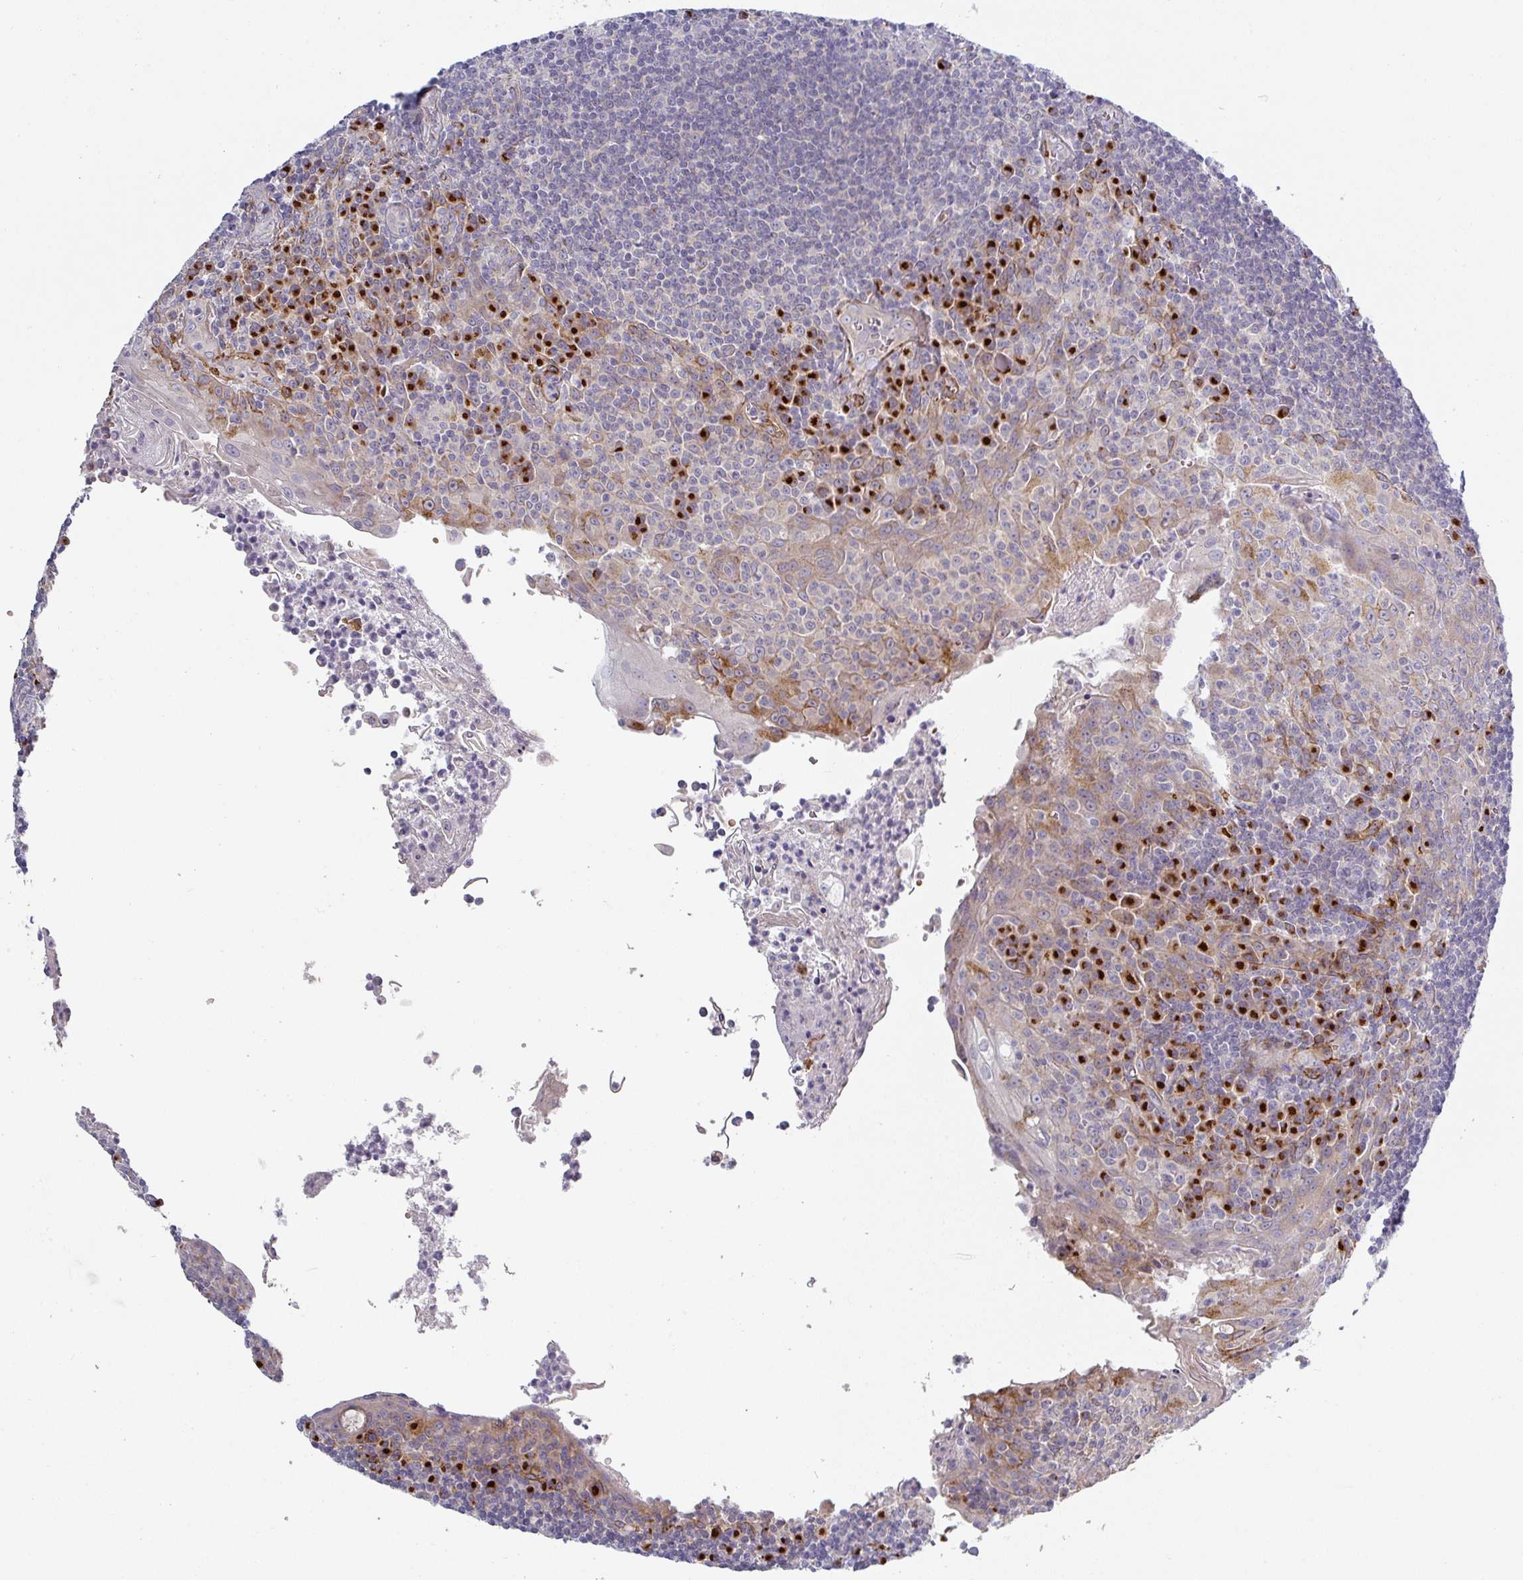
{"staining": {"intensity": "strong", "quantity": "<25%", "location": "cytoplasmic/membranous"}, "tissue": "tonsil", "cell_type": "Germinal center cells", "image_type": "normal", "snomed": [{"axis": "morphology", "description": "Normal tissue, NOS"}, {"axis": "topography", "description": "Tonsil"}], "caption": "Immunohistochemistry of benign tonsil exhibits medium levels of strong cytoplasmic/membranous positivity in about <25% of germinal center cells. (DAB IHC, brown staining for protein, blue staining for nuclei).", "gene": "PRODH2", "patient": {"sex": "male", "age": 27}}